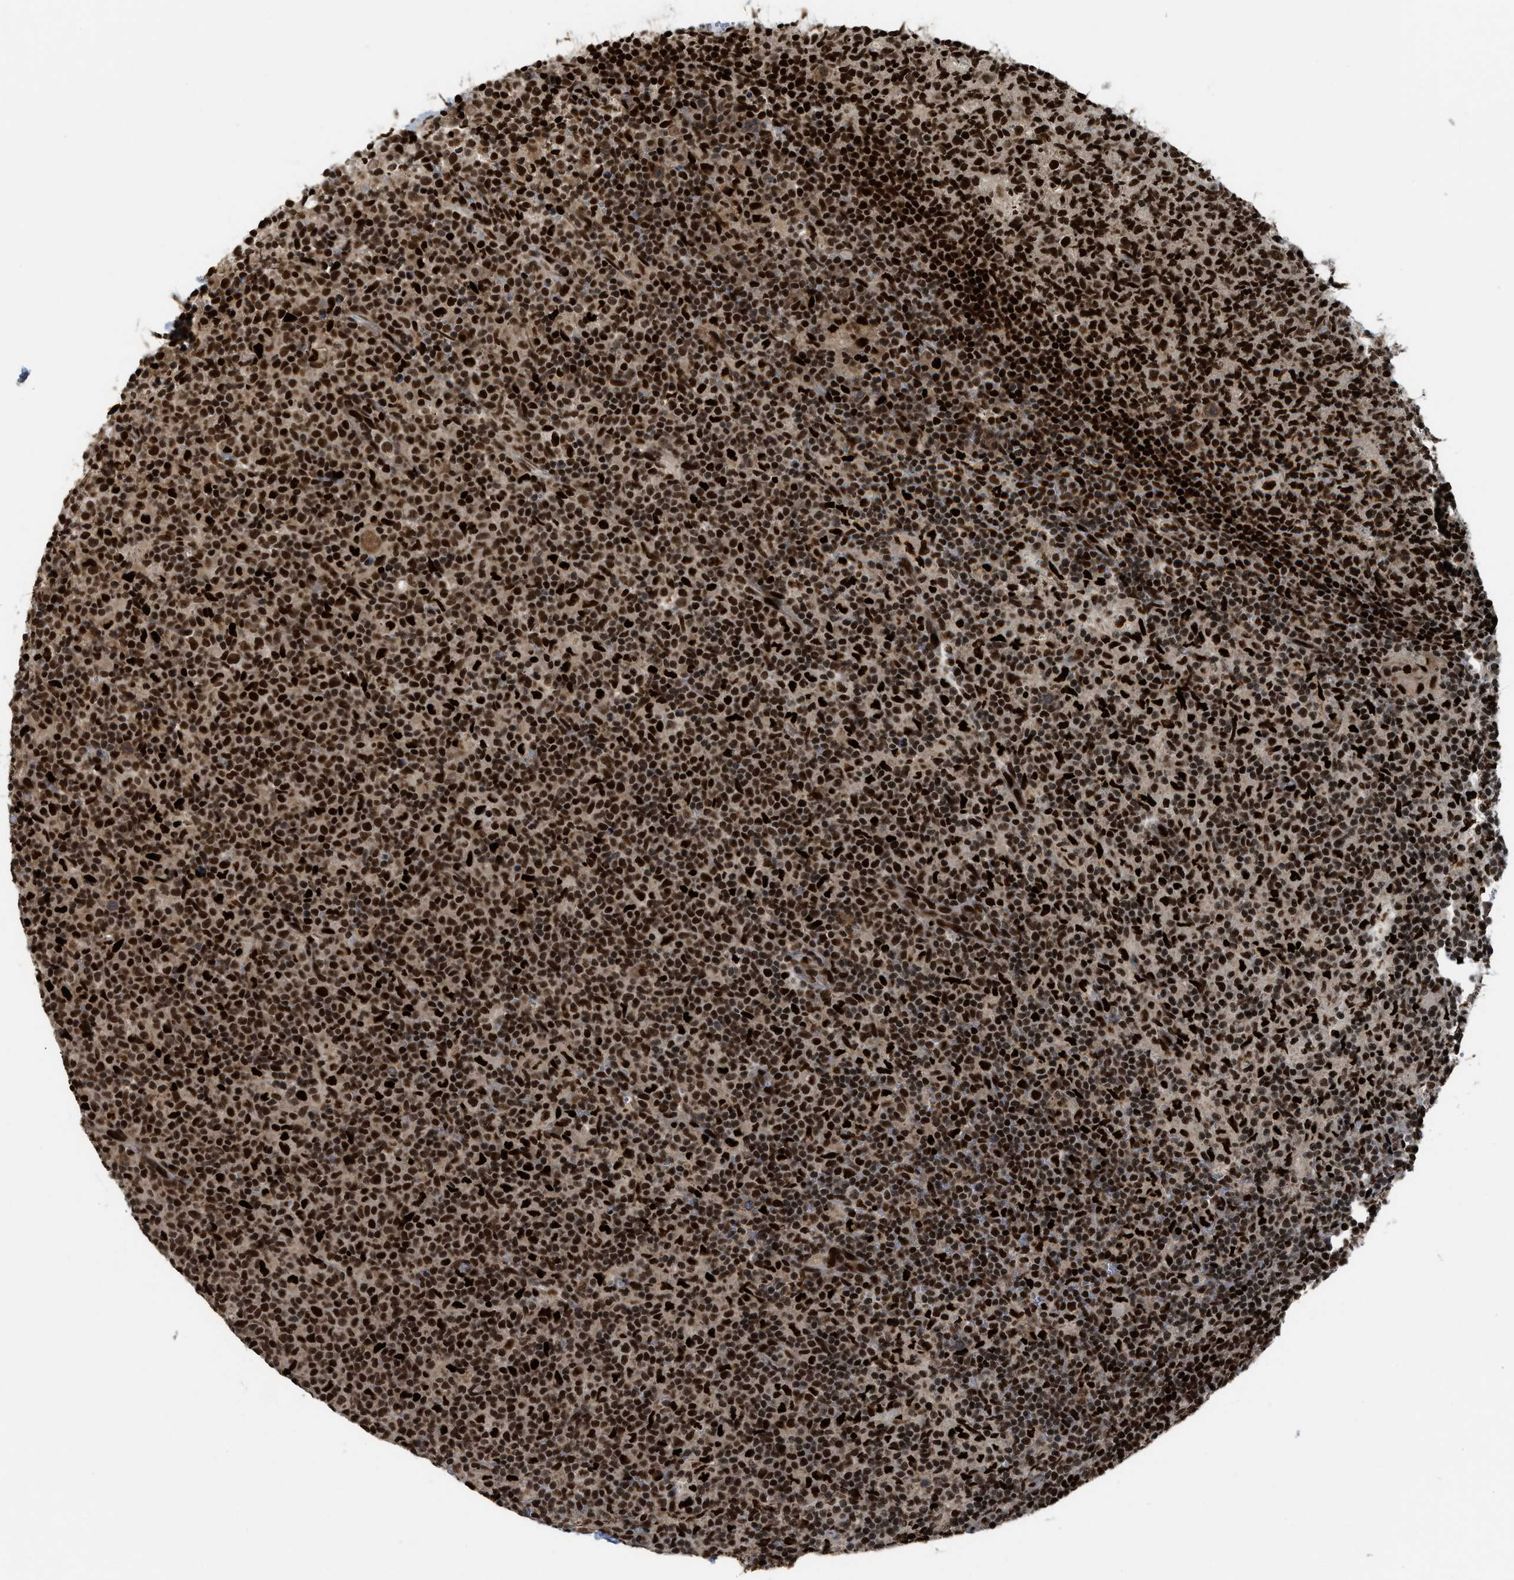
{"staining": {"intensity": "strong", "quantity": ">75%", "location": "nuclear"}, "tissue": "lymph node", "cell_type": "Germinal center cells", "image_type": "normal", "snomed": [{"axis": "morphology", "description": "Normal tissue, NOS"}, {"axis": "morphology", "description": "Inflammation, NOS"}, {"axis": "topography", "description": "Lymph node"}], "caption": "Immunohistochemistry (IHC) (DAB (3,3'-diaminobenzidine)) staining of normal lymph node reveals strong nuclear protein expression in about >75% of germinal center cells. Nuclei are stained in blue.", "gene": "RFX5", "patient": {"sex": "male", "age": 55}}